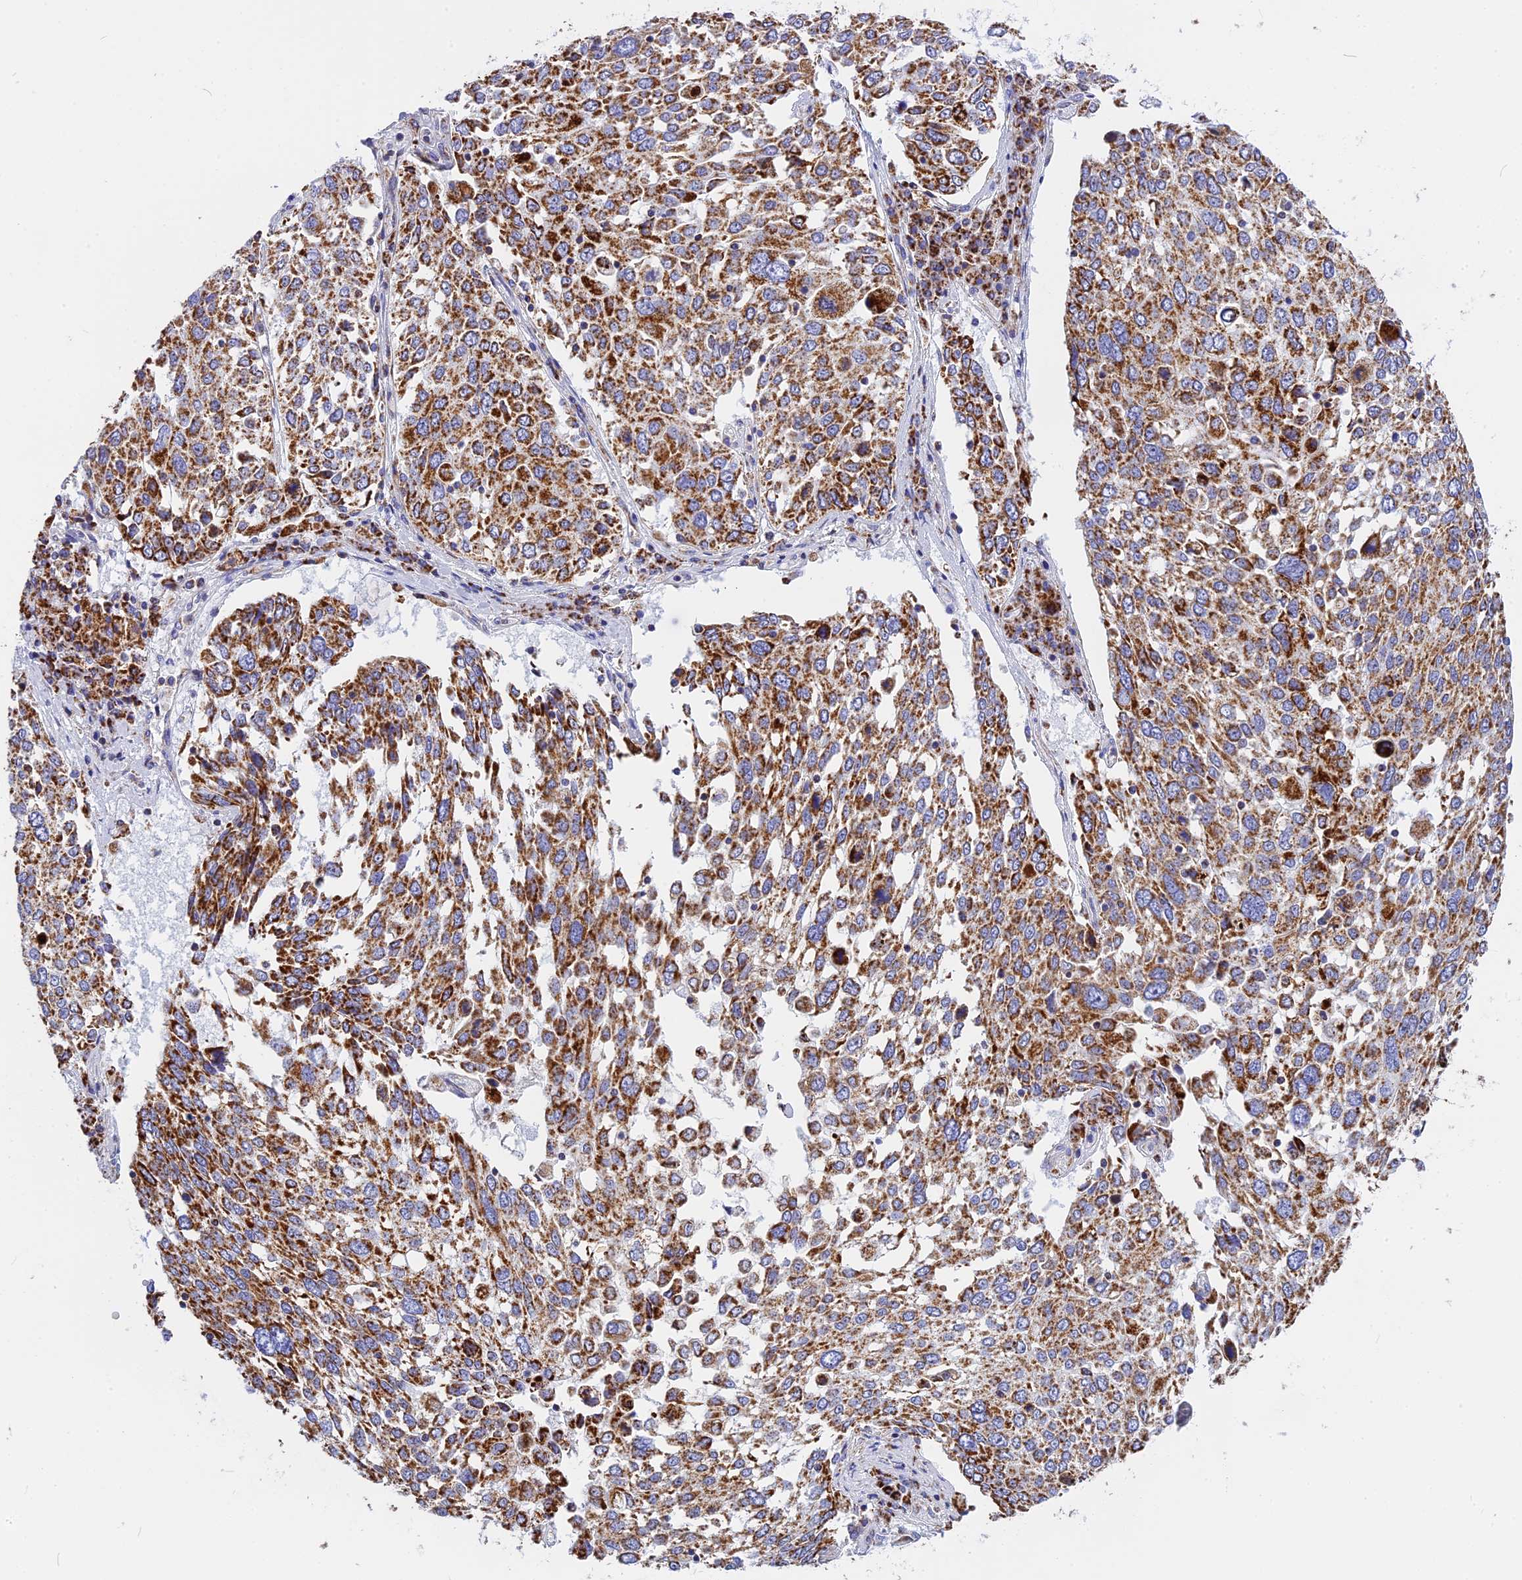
{"staining": {"intensity": "strong", "quantity": ">75%", "location": "cytoplasmic/membranous"}, "tissue": "lung cancer", "cell_type": "Tumor cells", "image_type": "cancer", "snomed": [{"axis": "morphology", "description": "Squamous cell carcinoma, NOS"}, {"axis": "topography", "description": "Lung"}], "caption": "There is high levels of strong cytoplasmic/membranous staining in tumor cells of lung cancer (squamous cell carcinoma), as demonstrated by immunohistochemical staining (brown color).", "gene": "VDAC2", "patient": {"sex": "male", "age": 65}}